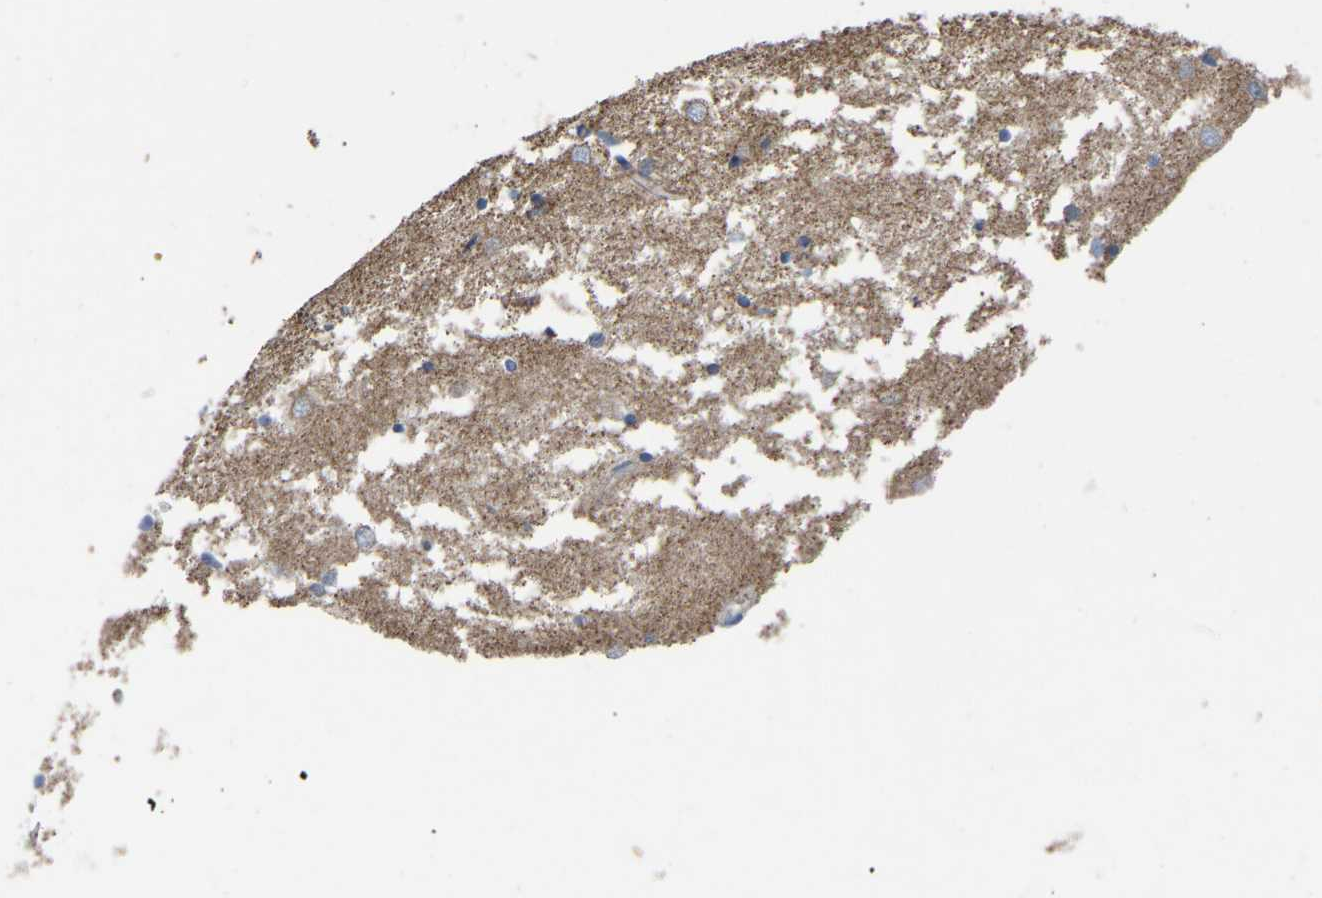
{"staining": {"intensity": "weak", "quantity": ">75%", "location": "cytoplasmic/membranous"}, "tissue": "caudate", "cell_type": "Glial cells", "image_type": "normal", "snomed": [{"axis": "morphology", "description": "Normal tissue, NOS"}, {"axis": "topography", "description": "Lateral ventricle wall"}], "caption": "Protein staining of normal caudate shows weak cytoplasmic/membranous positivity in about >75% of glial cells.", "gene": "BCL10", "patient": {"sex": "female", "age": 19}}